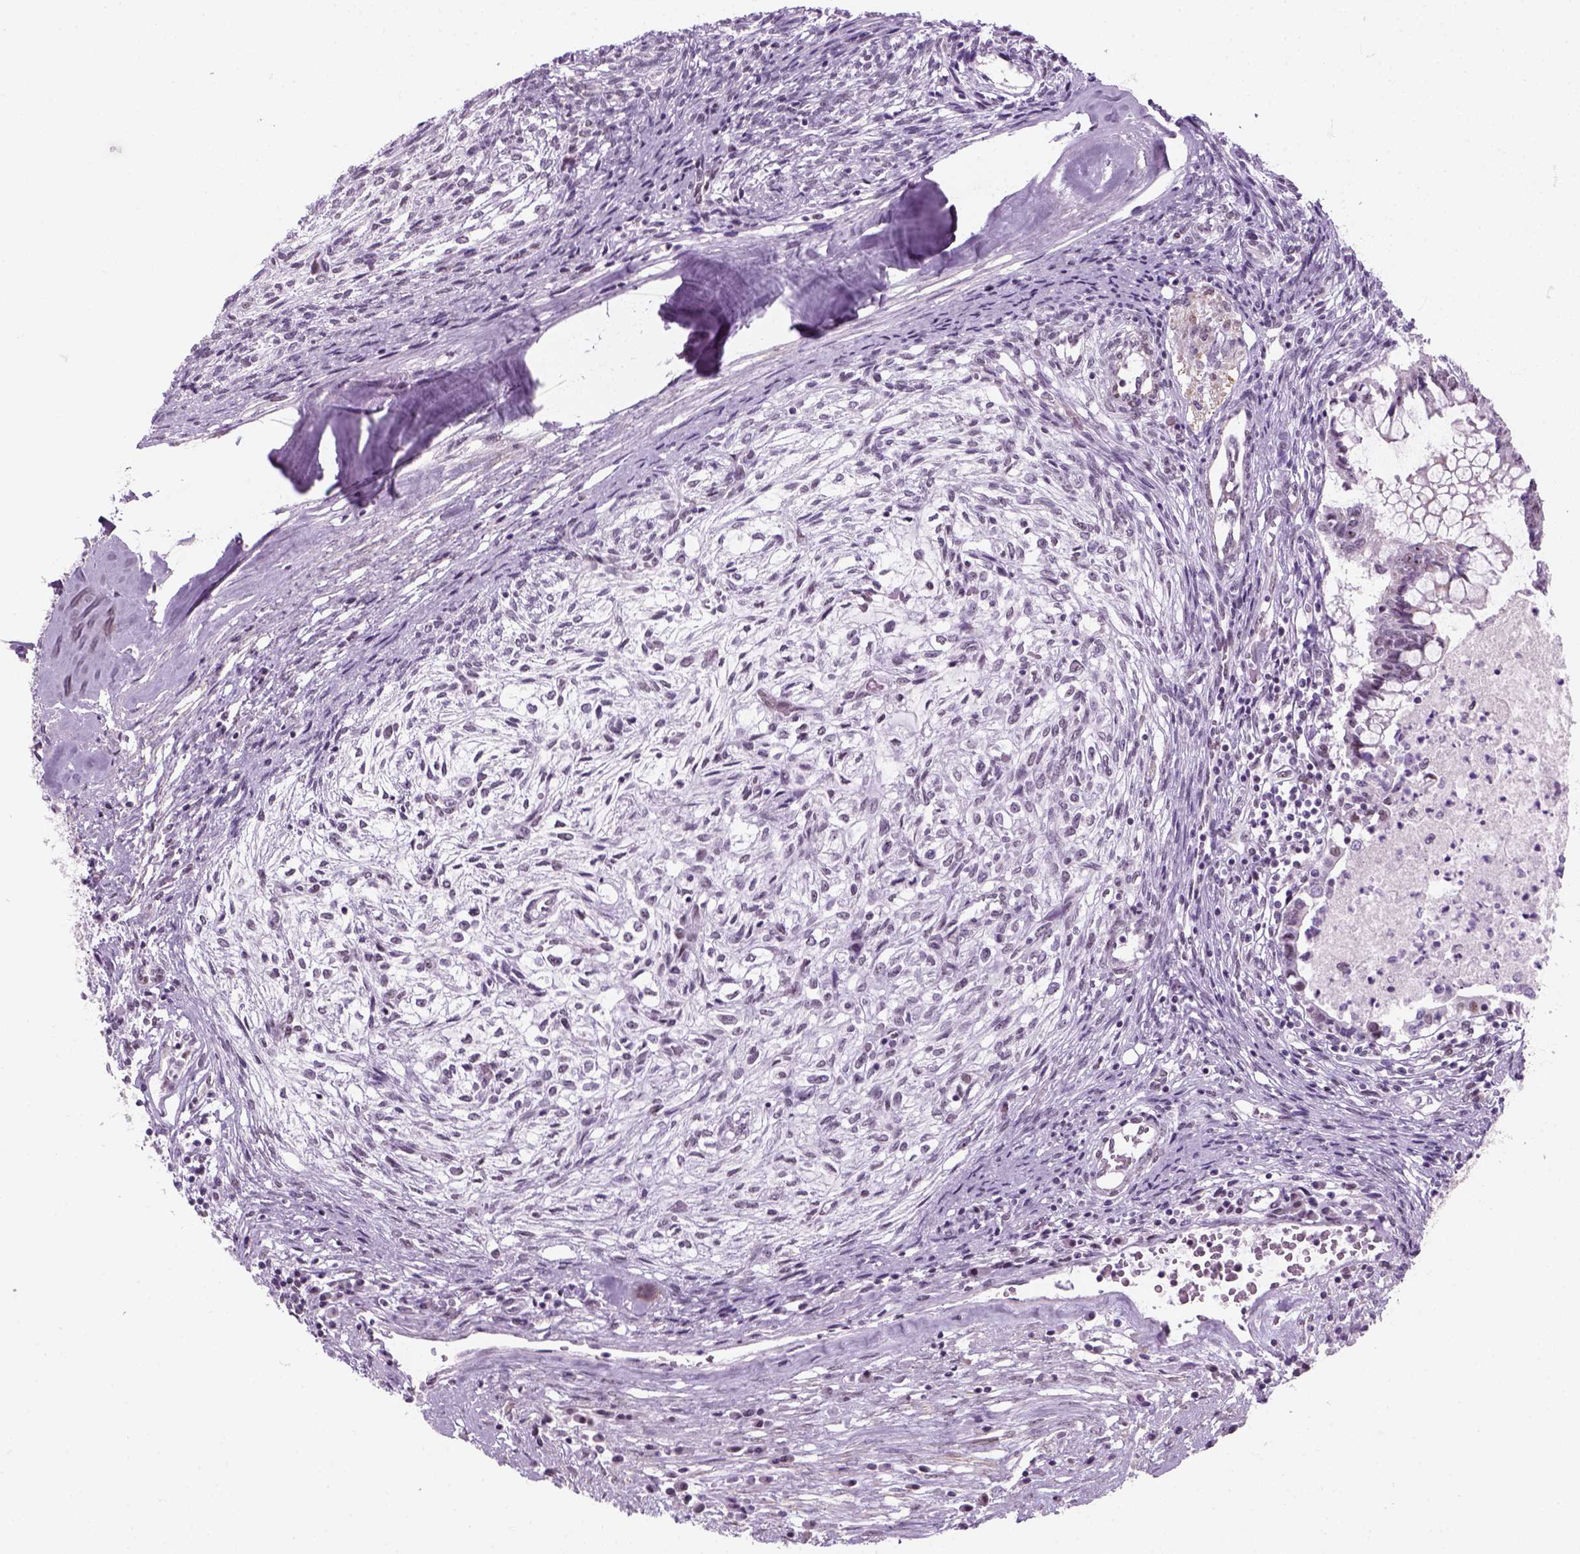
{"staining": {"intensity": "negative", "quantity": "none", "location": "none"}, "tissue": "testis cancer", "cell_type": "Tumor cells", "image_type": "cancer", "snomed": [{"axis": "morphology", "description": "Carcinoma, Embryonal, NOS"}, {"axis": "topography", "description": "Testis"}], "caption": "Tumor cells are negative for brown protein staining in testis cancer (embryonal carcinoma).", "gene": "ZNF865", "patient": {"sex": "male", "age": 37}}